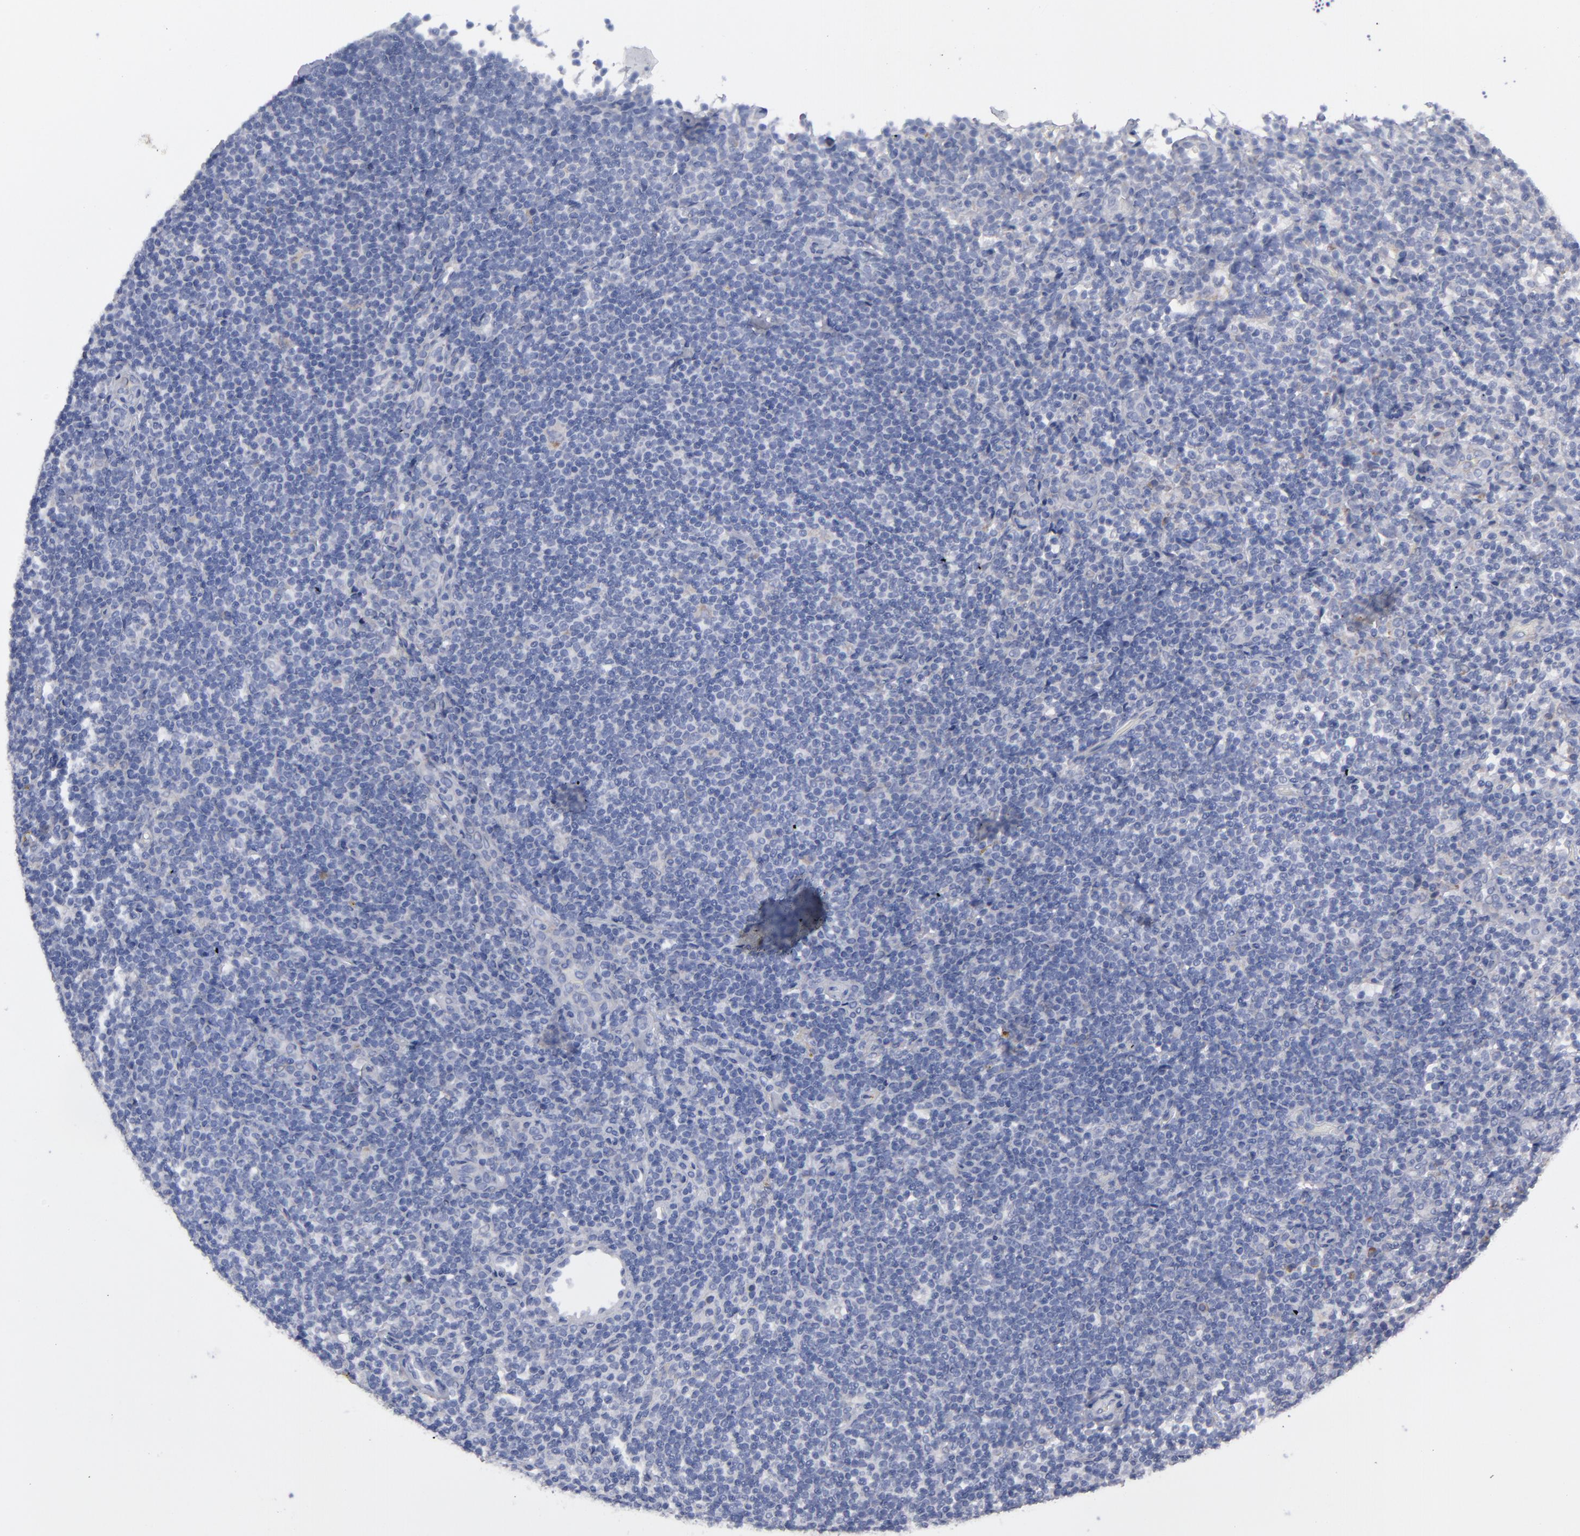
{"staining": {"intensity": "weak", "quantity": "<25%", "location": "cytoplasmic/membranous"}, "tissue": "lymphoma", "cell_type": "Tumor cells", "image_type": "cancer", "snomed": [{"axis": "morphology", "description": "Malignant lymphoma, non-Hodgkin's type, Low grade"}, {"axis": "topography", "description": "Lymph node"}], "caption": "Protein analysis of low-grade malignant lymphoma, non-Hodgkin's type displays no significant staining in tumor cells. Brightfield microscopy of immunohistochemistry stained with DAB (3,3'-diaminobenzidine) (brown) and hematoxylin (blue), captured at high magnification.", "gene": "CCDC80", "patient": {"sex": "female", "age": 76}}